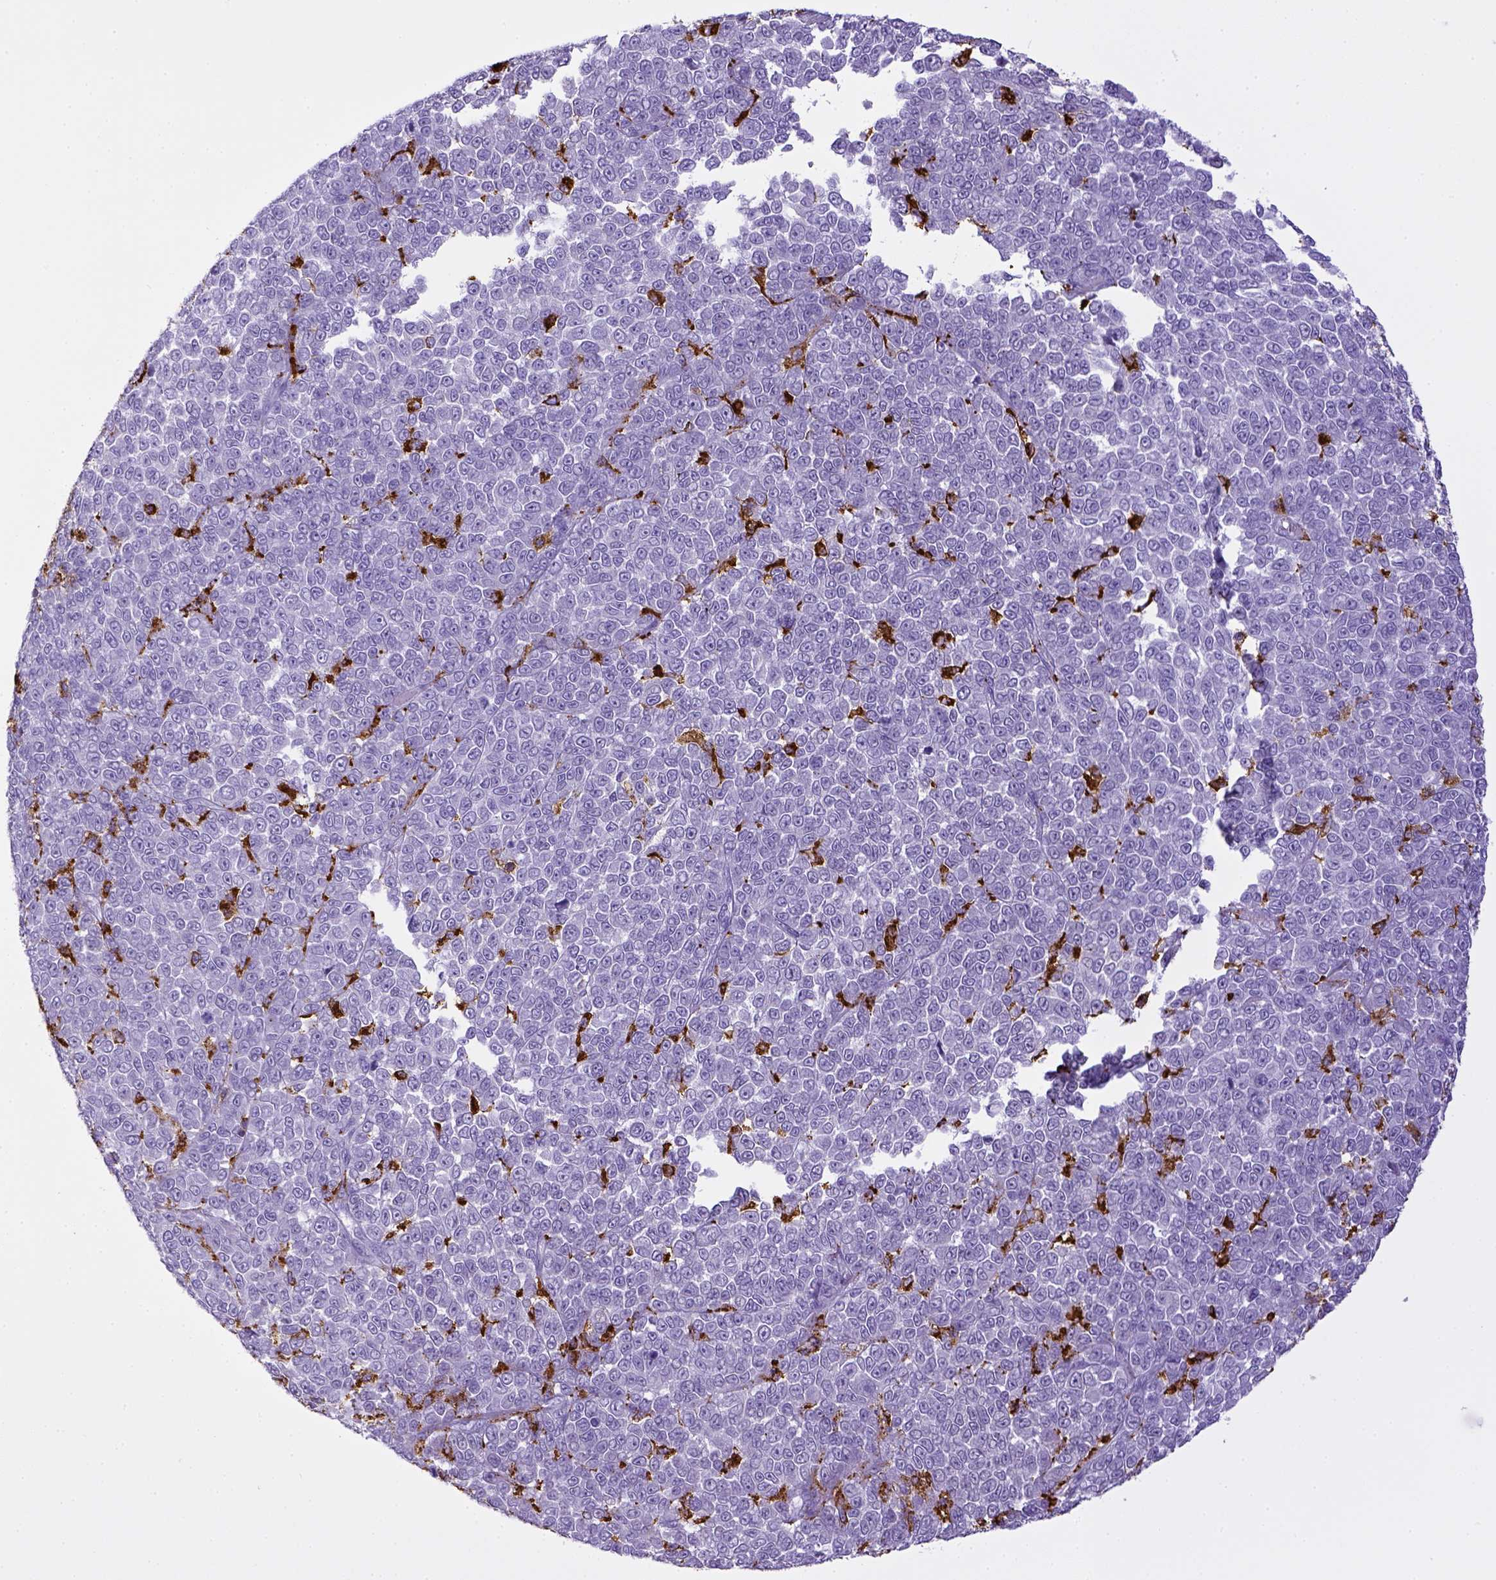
{"staining": {"intensity": "negative", "quantity": "none", "location": "none"}, "tissue": "melanoma", "cell_type": "Tumor cells", "image_type": "cancer", "snomed": [{"axis": "morphology", "description": "Malignant melanoma, NOS"}, {"axis": "topography", "description": "Skin"}], "caption": "This is a photomicrograph of immunohistochemistry (IHC) staining of malignant melanoma, which shows no staining in tumor cells.", "gene": "CD68", "patient": {"sex": "female", "age": 95}}